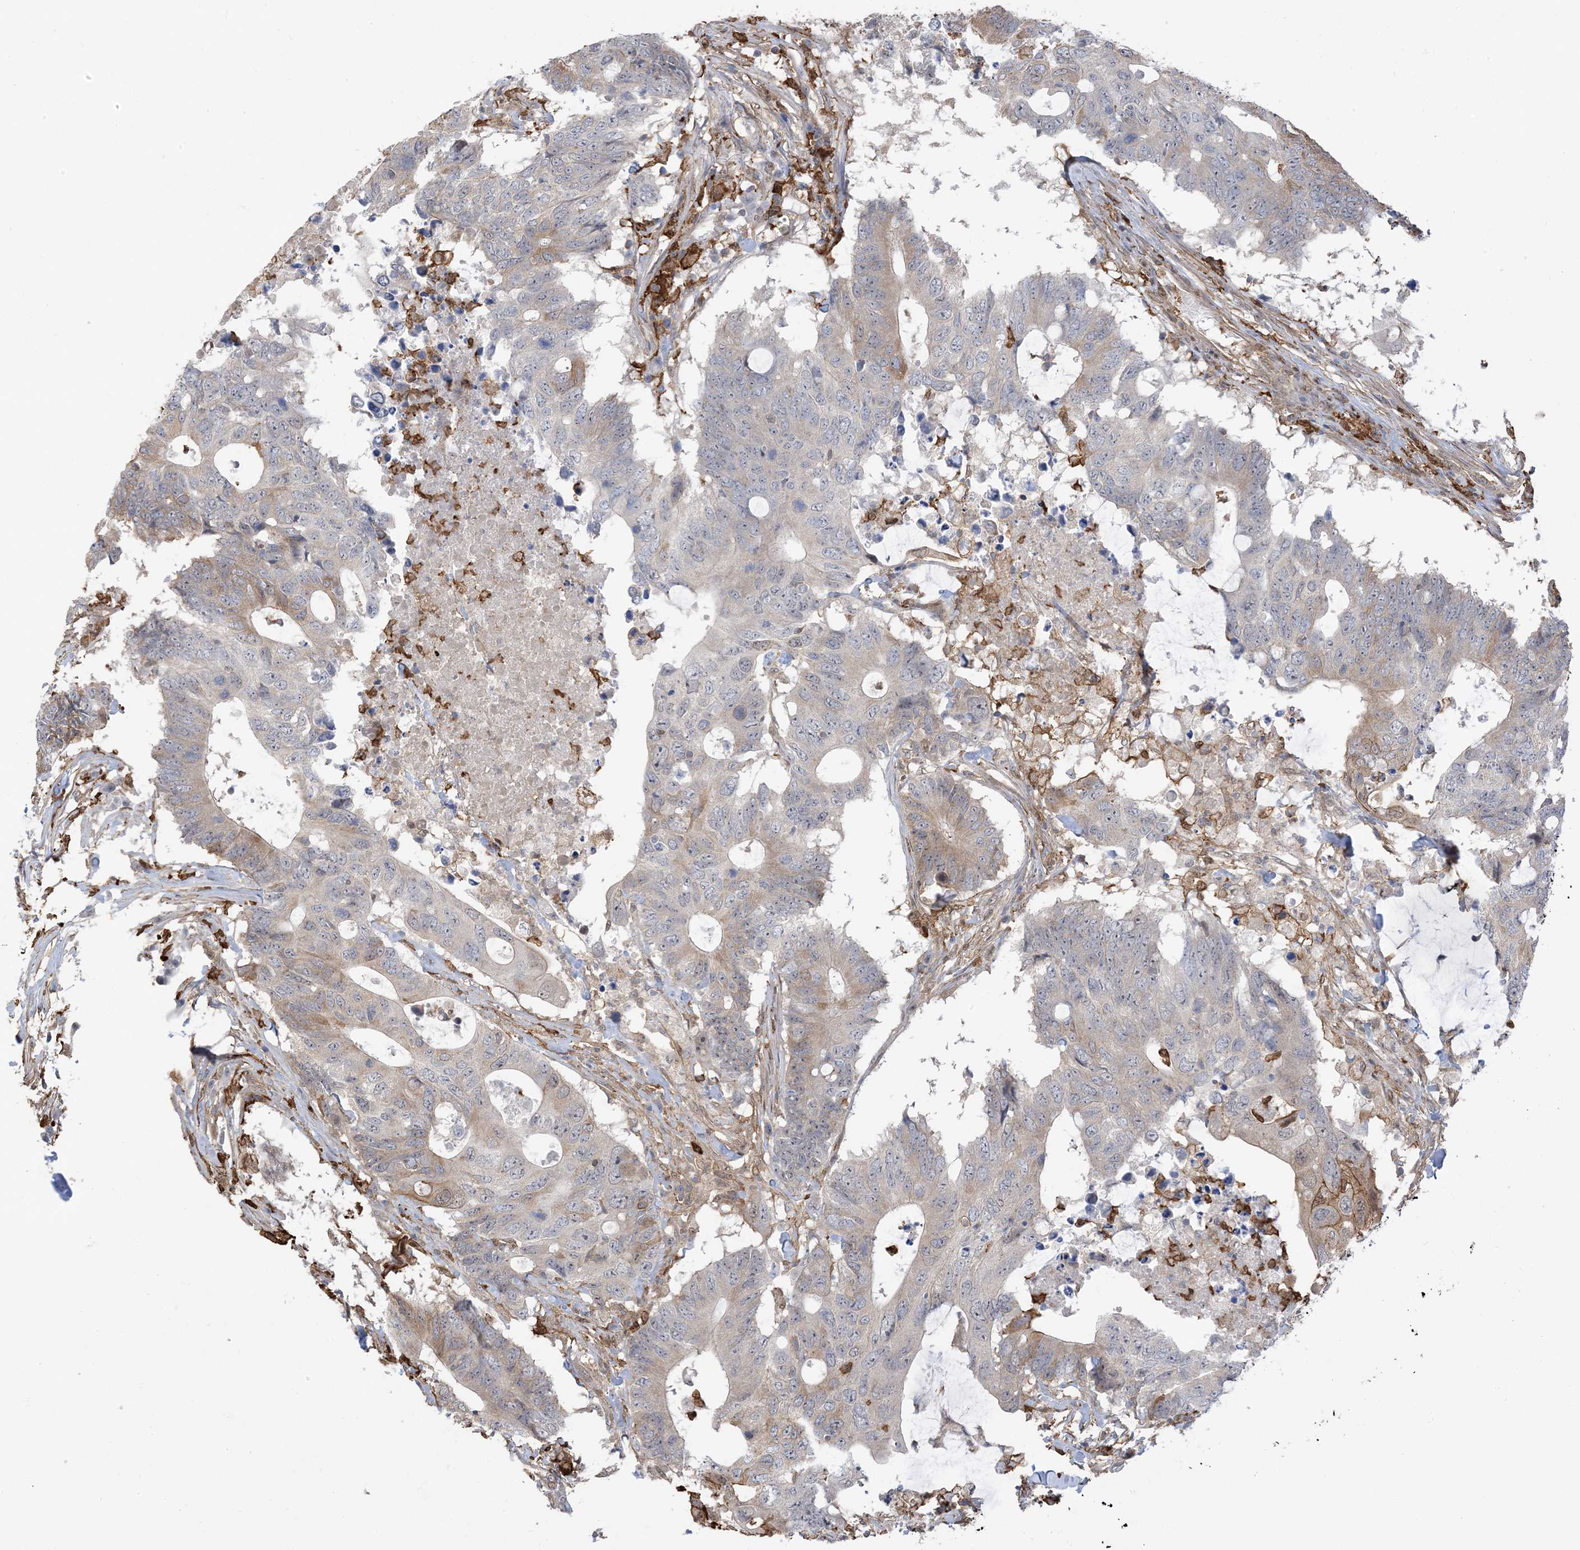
{"staining": {"intensity": "weak", "quantity": "<25%", "location": "cytoplasmic/membranous"}, "tissue": "colorectal cancer", "cell_type": "Tumor cells", "image_type": "cancer", "snomed": [{"axis": "morphology", "description": "Adenocarcinoma, NOS"}, {"axis": "topography", "description": "Colon"}], "caption": "Human adenocarcinoma (colorectal) stained for a protein using immunohistochemistry exhibits no positivity in tumor cells.", "gene": "PHACTR2", "patient": {"sex": "male", "age": 71}}